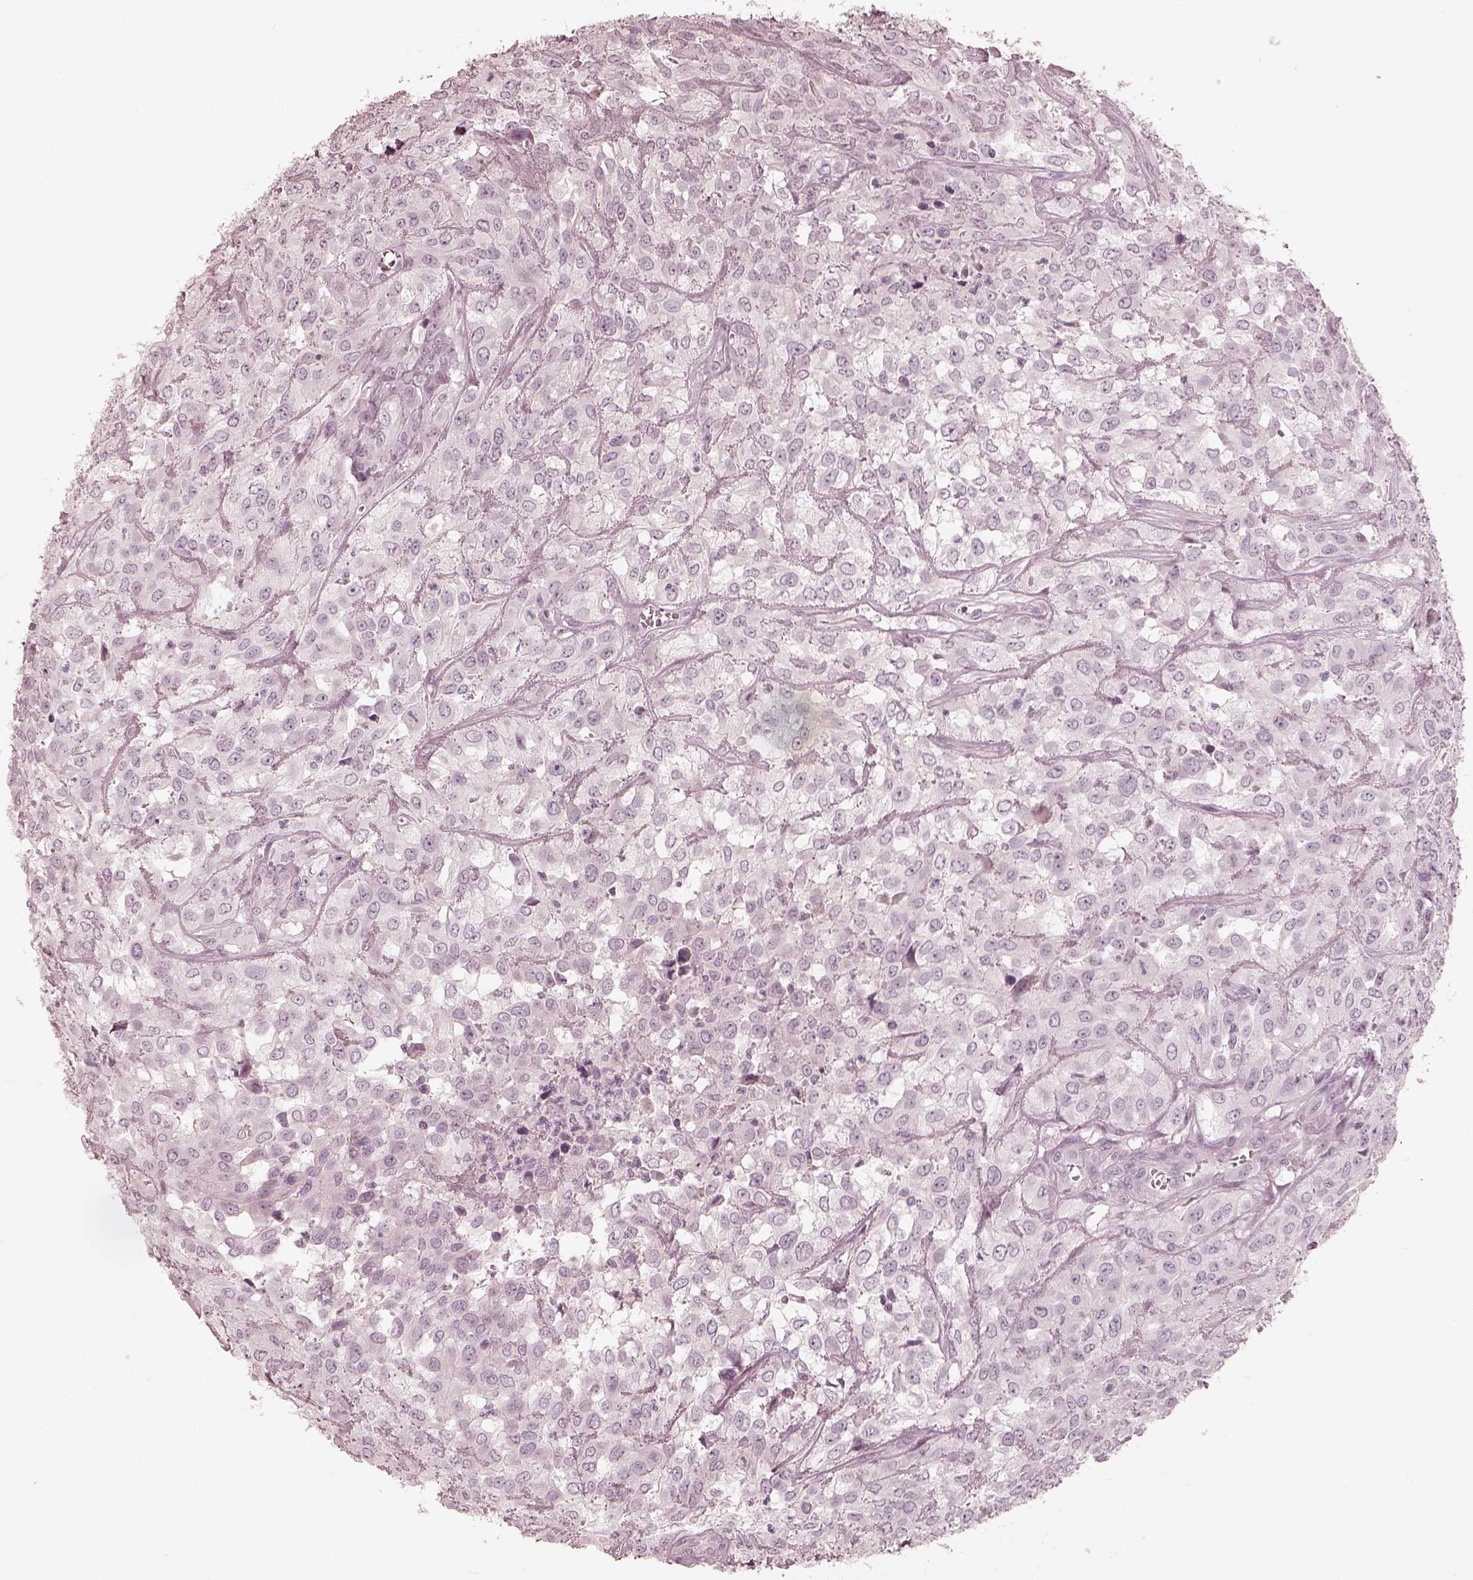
{"staining": {"intensity": "negative", "quantity": "none", "location": "none"}, "tissue": "urothelial cancer", "cell_type": "Tumor cells", "image_type": "cancer", "snomed": [{"axis": "morphology", "description": "Urothelial carcinoma, High grade"}, {"axis": "topography", "description": "Urinary bladder"}], "caption": "An IHC histopathology image of urothelial carcinoma (high-grade) is shown. There is no staining in tumor cells of urothelial carcinoma (high-grade).", "gene": "ADRB3", "patient": {"sex": "male", "age": 67}}